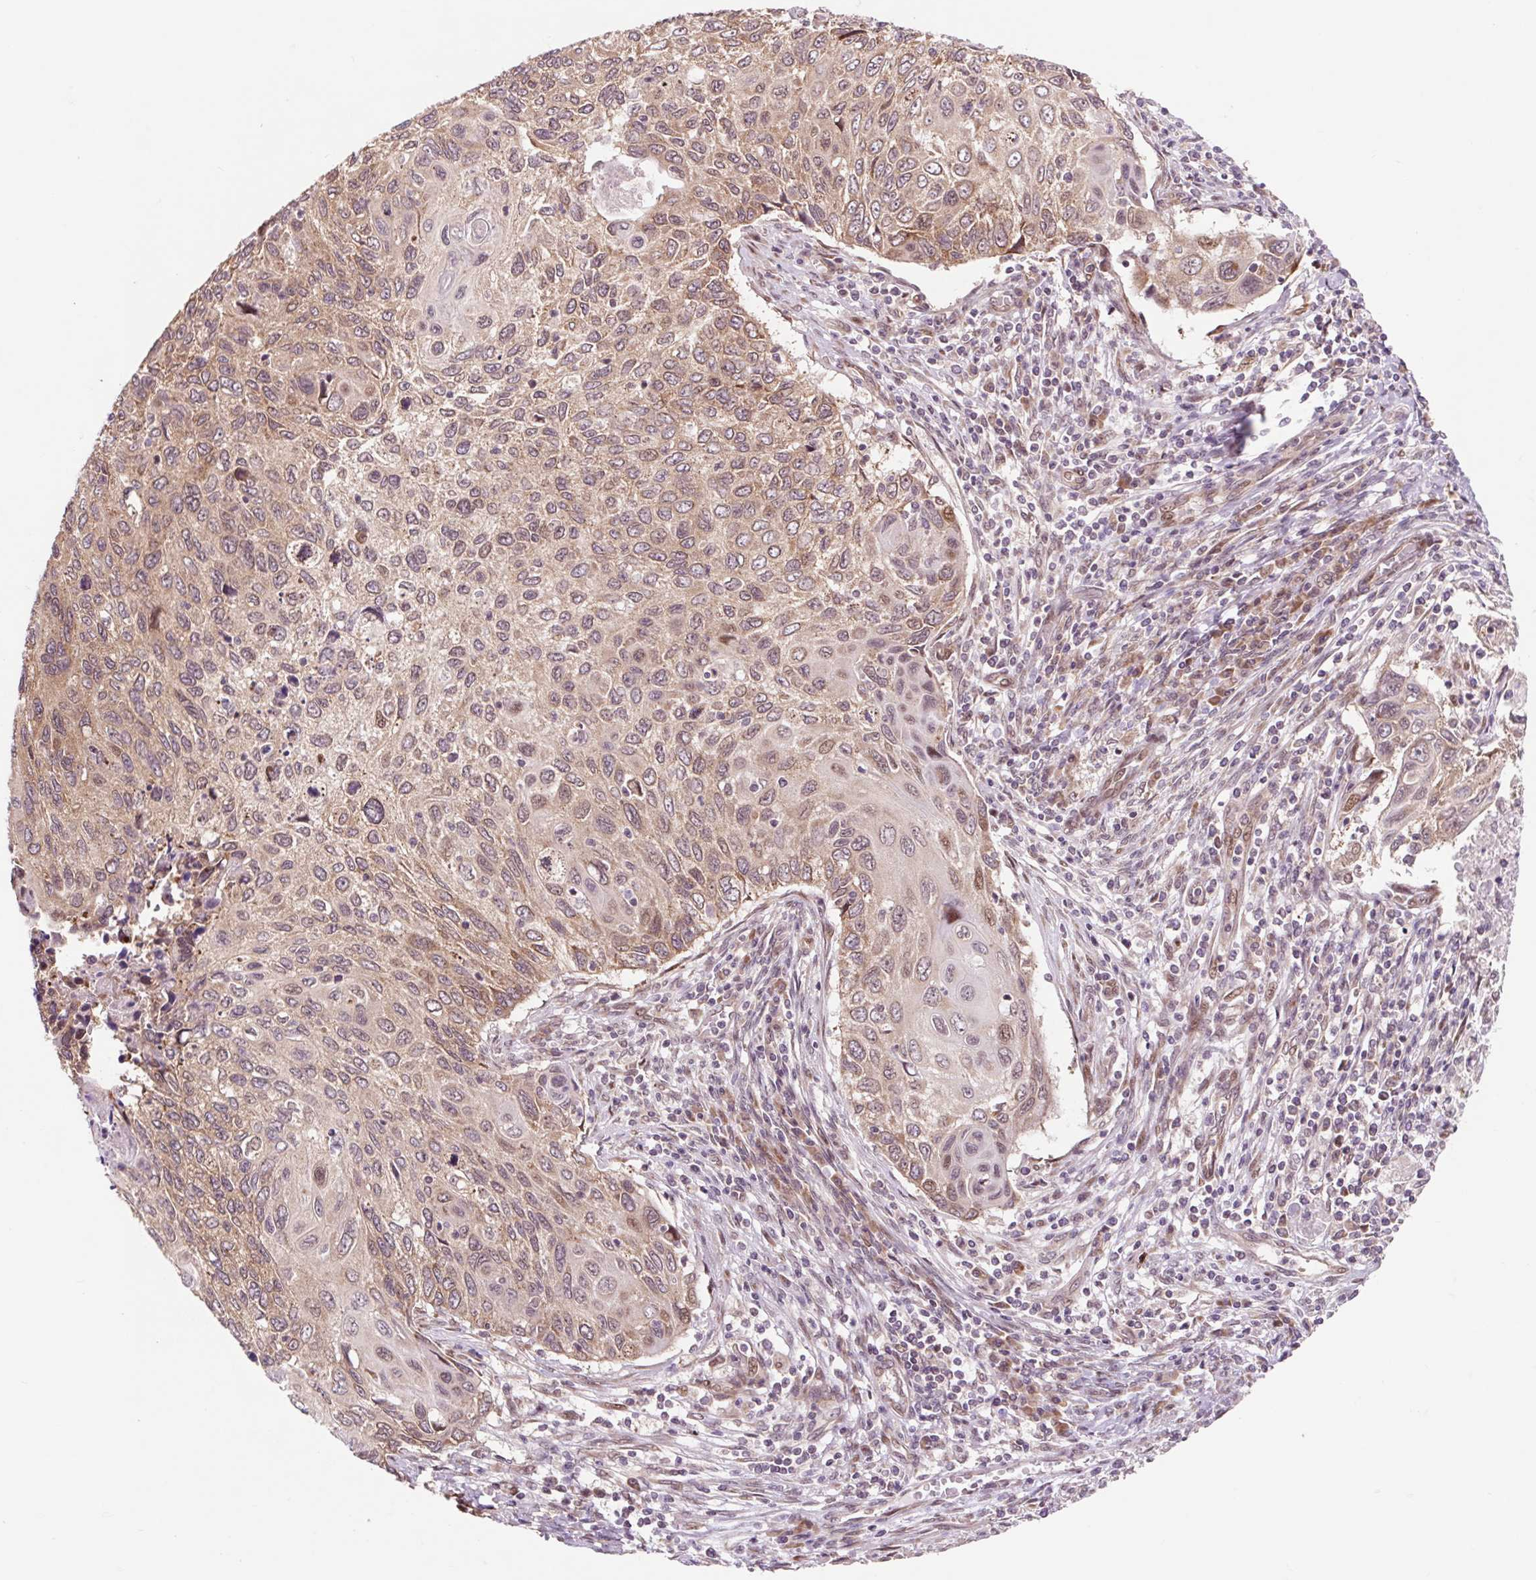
{"staining": {"intensity": "moderate", "quantity": ">75%", "location": "cytoplasmic/membranous,nuclear"}, "tissue": "cervical cancer", "cell_type": "Tumor cells", "image_type": "cancer", "snomed": [{"axis": "morphology", "description": "Squamous cell carcinoma, NOS"}, {"axis": "topography", "description": "Cervix"}], "caption": "Human cervical squamous cell carcinoma stained with a protein marker exhibits moderate staining in tumor cells.", "gene": "HFE", "patient": {"sex": "female", "age": 70}}